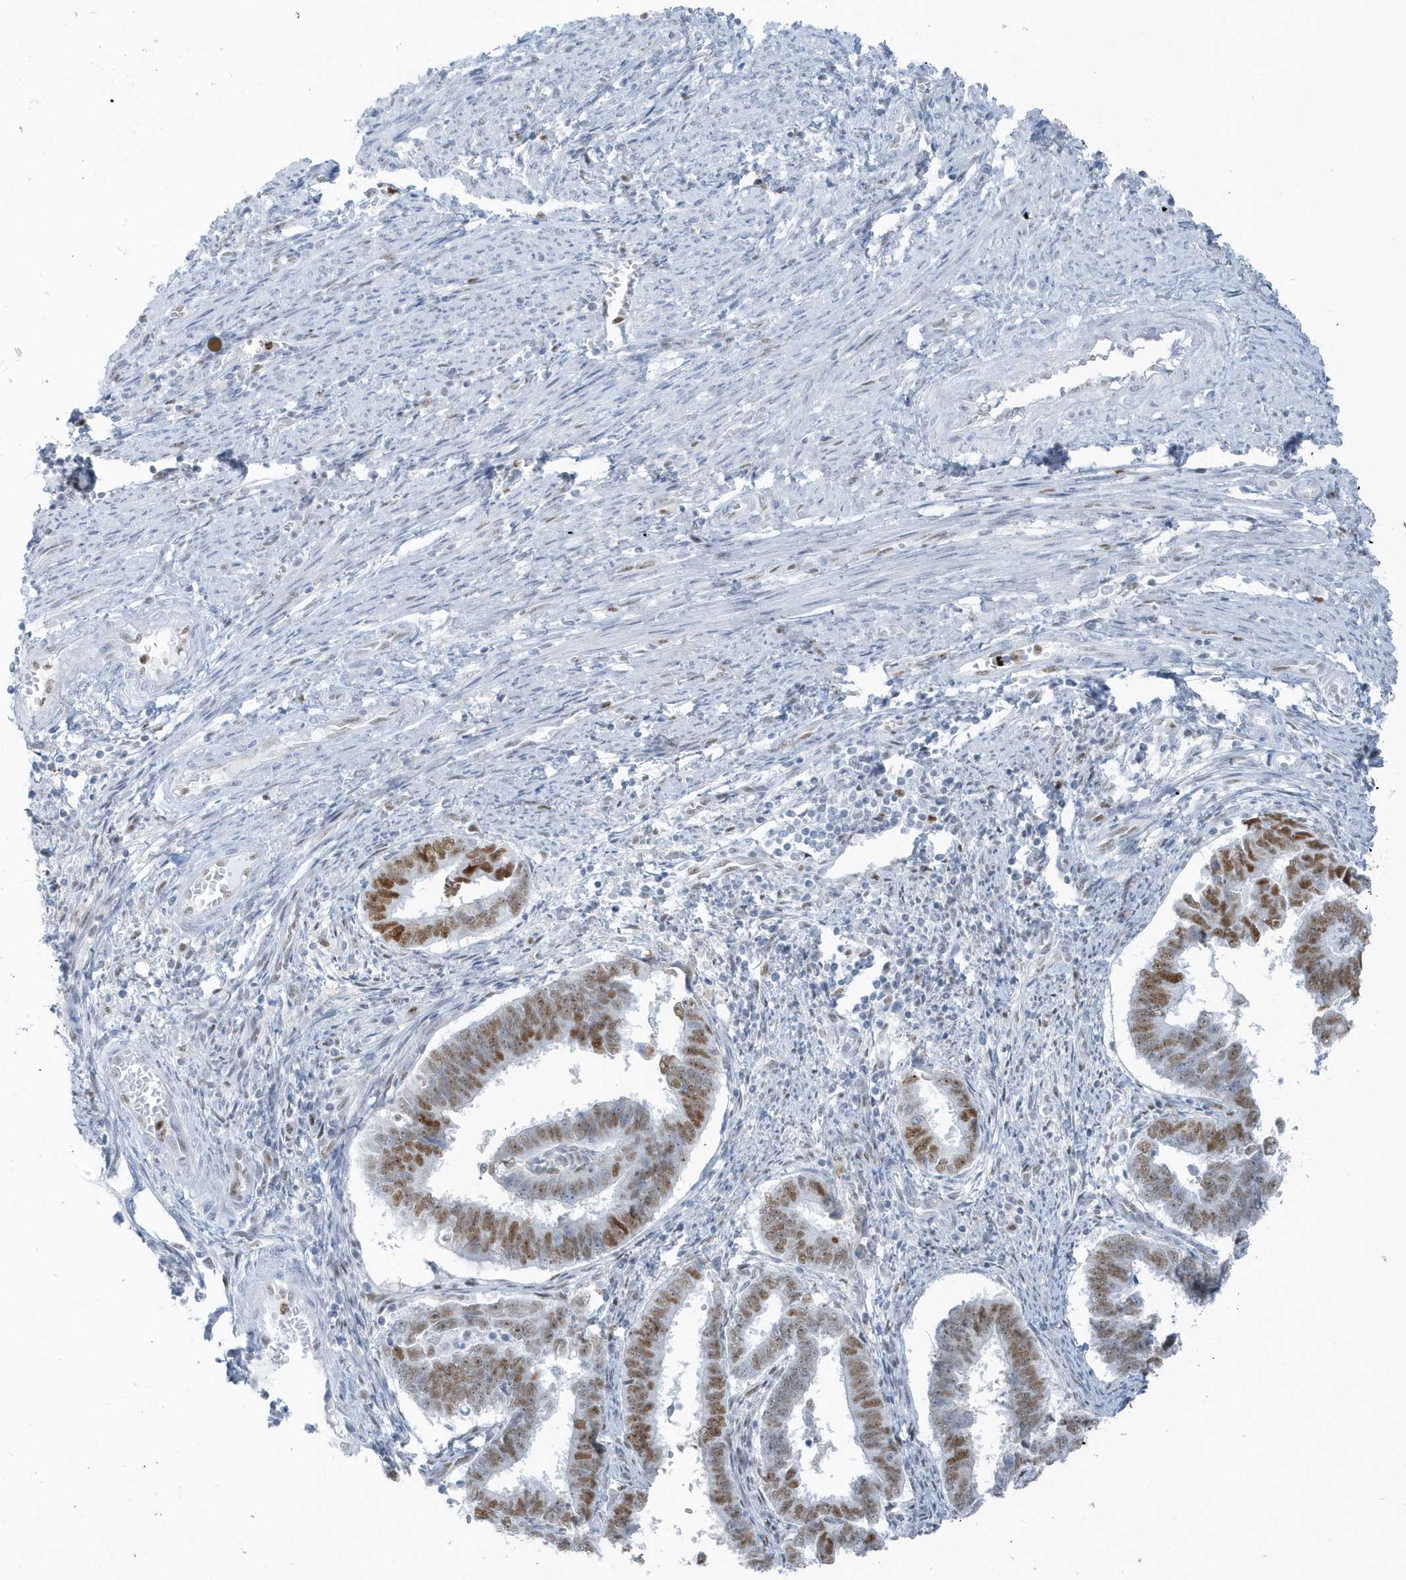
{"staining": {"intensity": "moderate", "quantity": ">75%", "location": "nuclear"}, "tissue": "endometrial cancer", "cell_type": "Tumor cells", "image_type": "cancer", "snomed": [{"axis": "morphology", "description": "Adenocarcinoma, NOS"}, {"axis": "topography", "description": "Endometrium"}], "caption": "Endometrial cancer (adenocarcinoma) stained with IHC demonstrates moderate nuclear expression in about >75% of tumor cells.", "gene": "SMIM34", "patient": {"sex": "female", "age": 75}}